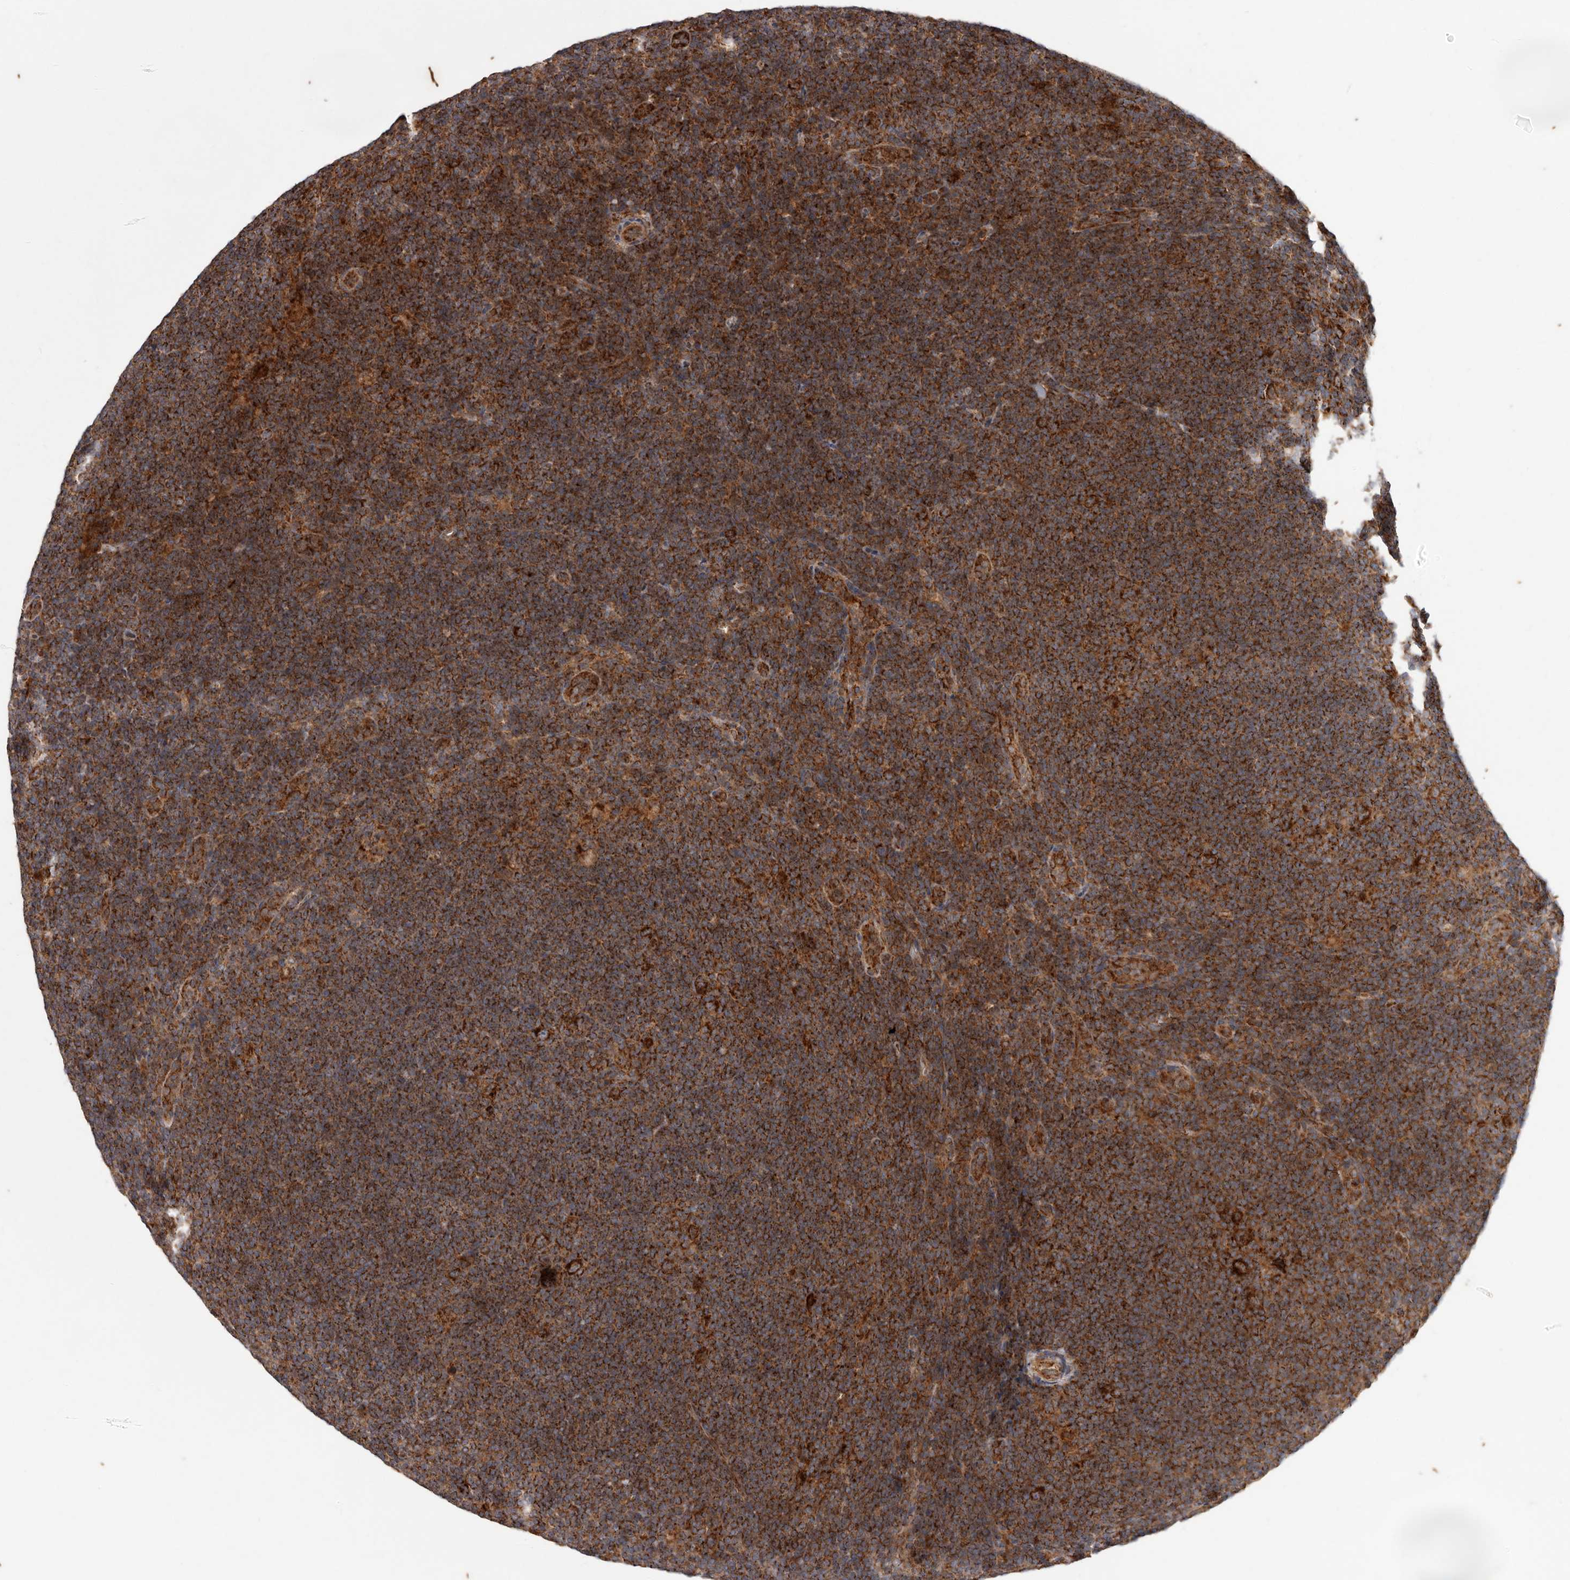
{"staining": {"intensity": "strong", "quantity": ">75%", "location": "cytoplasmic/membranous"}, "tissue": "lymphoma", "cell_type": "Tumor cells", "image_type": "cancer", "snomed": [{"axis": "morphology", "description": "Hodgkin's disease, NOS"}, {"axis": "topography", "description": "Lymph node"}], "caption": "The immunohistochemical stain shows strong cytoplasmic/membranous positivity in tumor cells of lymphoma tissue.", "gene": "MRPS10", "patient": {"sex": "female", "age": 57}}